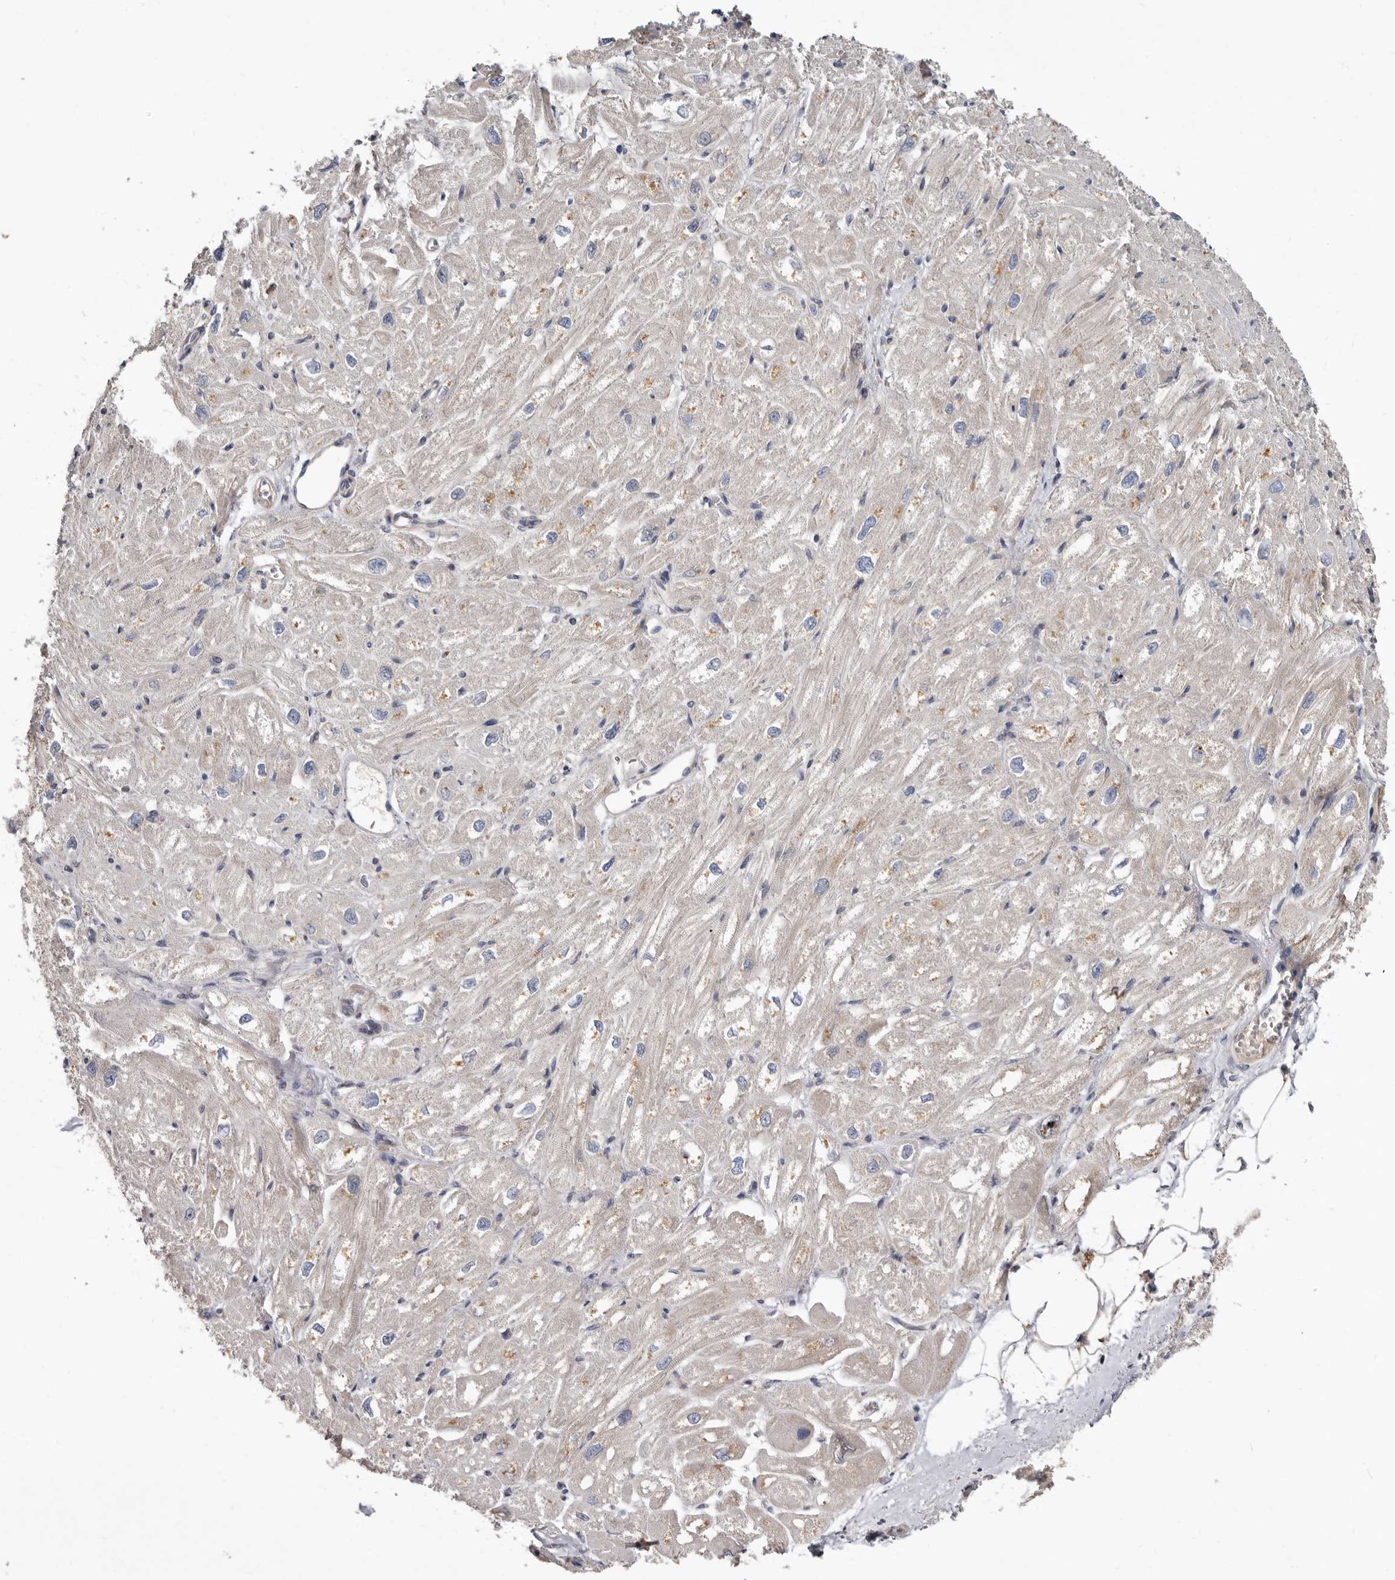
{"staining": {"intensity": "moderate", "quantity": "25%-75%", "location": "cytoplasmic/membranous"}, "tissue": "heart muscle", "cell_type": "Cardiomyocytes", "image_type": "normal", "snomed": [{"axis": "morphology", "description": "Normal tissue, NOS"}, {"axis": "topography", "description": "Heart"}], "caption": "A histopathology image of heart muscle stained for a protein displays moderate cytoplasmic/membranous brown staining in cardiomyocytes.", "gene": "ASIC5", "patient": {"sex": "male", "age": 50}}